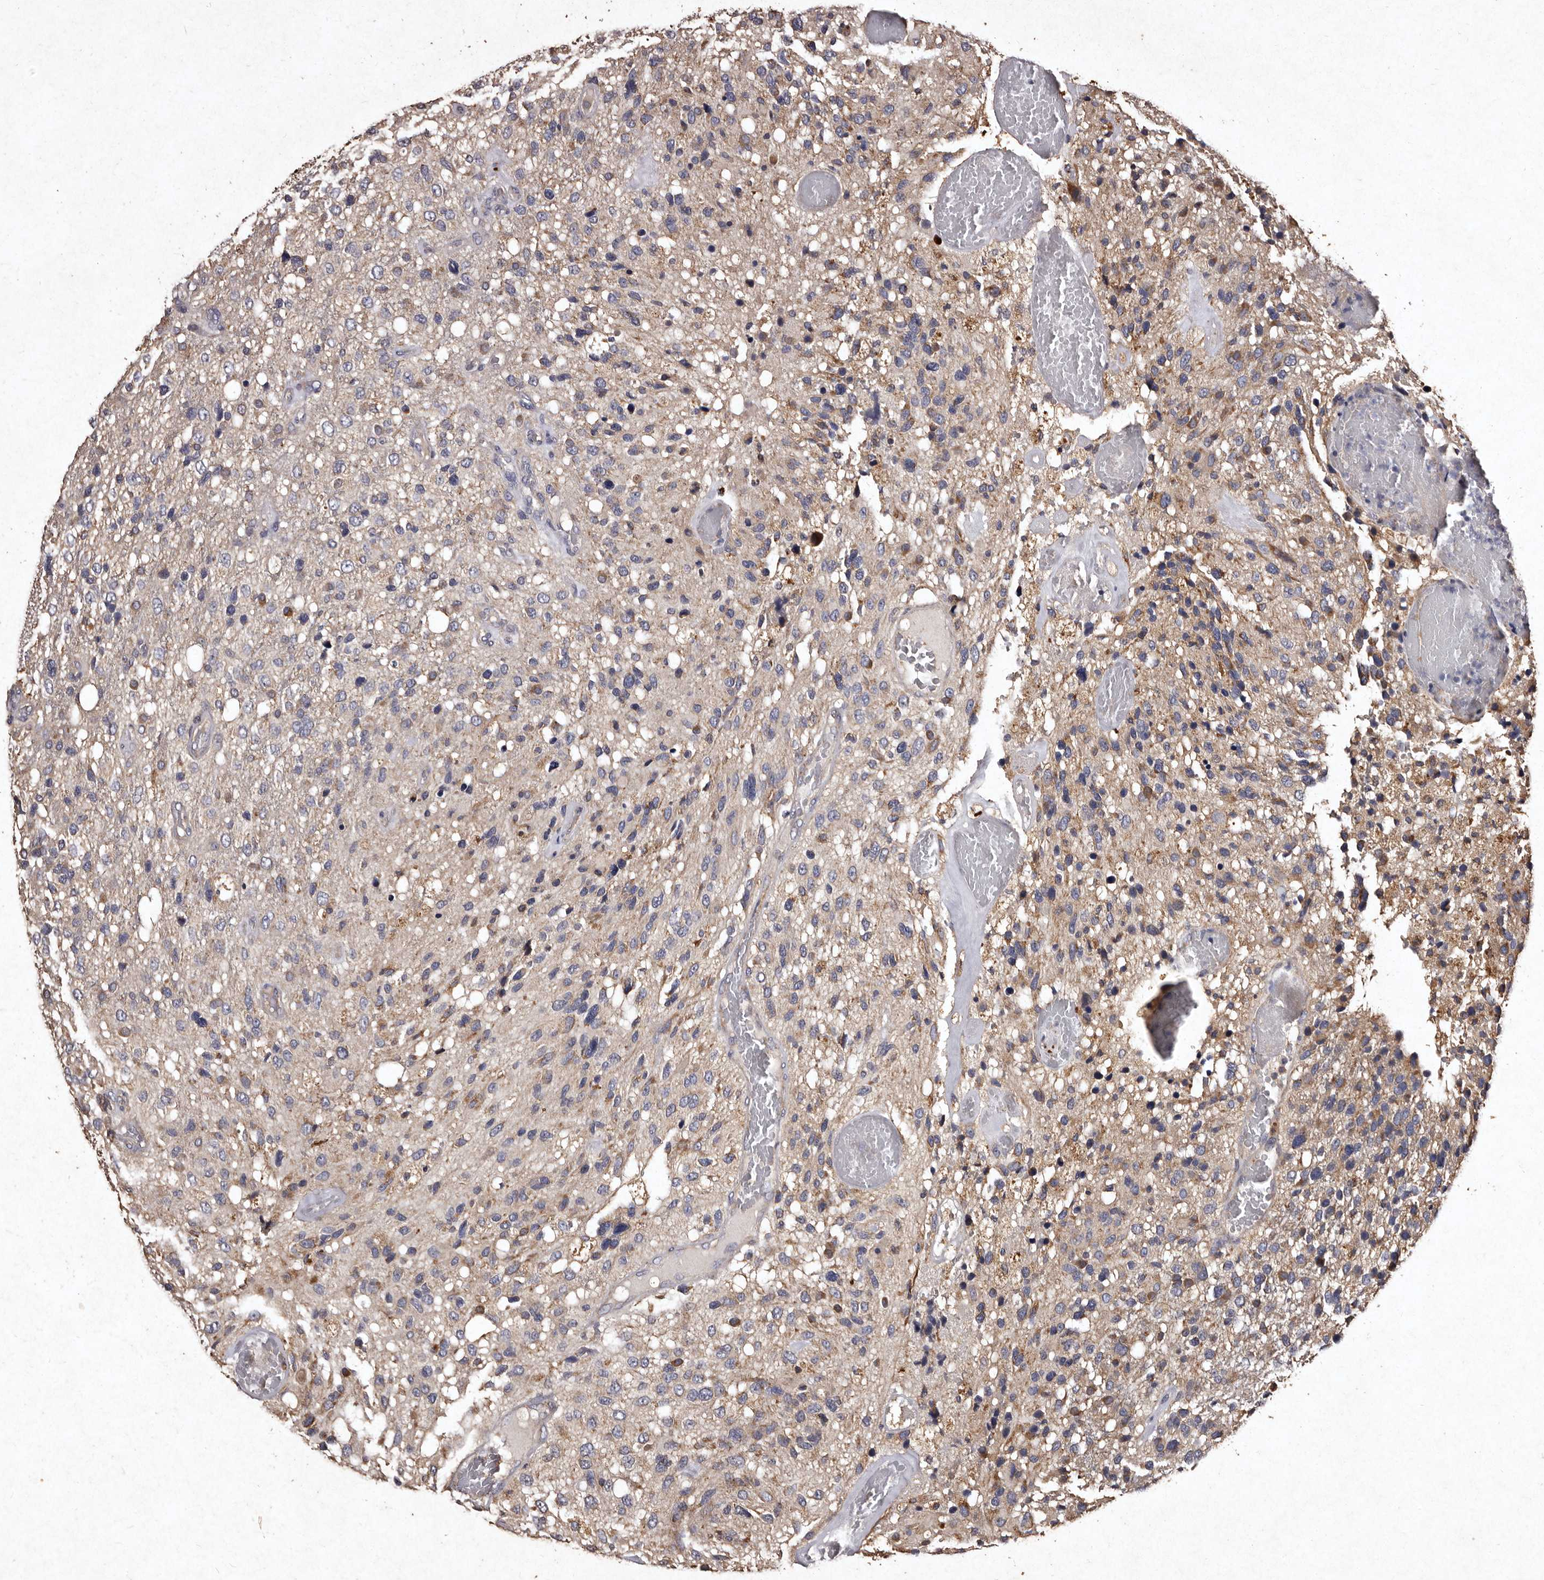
{"staining": {"intensity": "negative", "quantity": "none", "location": "none"}, "tissue": "glioma", "cell_type": "Tumor cells", "image_type": "cancer", "snomed": [{"axis": "morphology", "description": "Glioma, malignant, High grade"}, {"axis": "topography", "description": "Brain"}], "caption": "This is an IHC photomicrograph of human malignant glioma (high-grade). There is no positivity in tumor cells.", "gene": "TFB1M", "patient": {"sex": "female", "age": 58}}